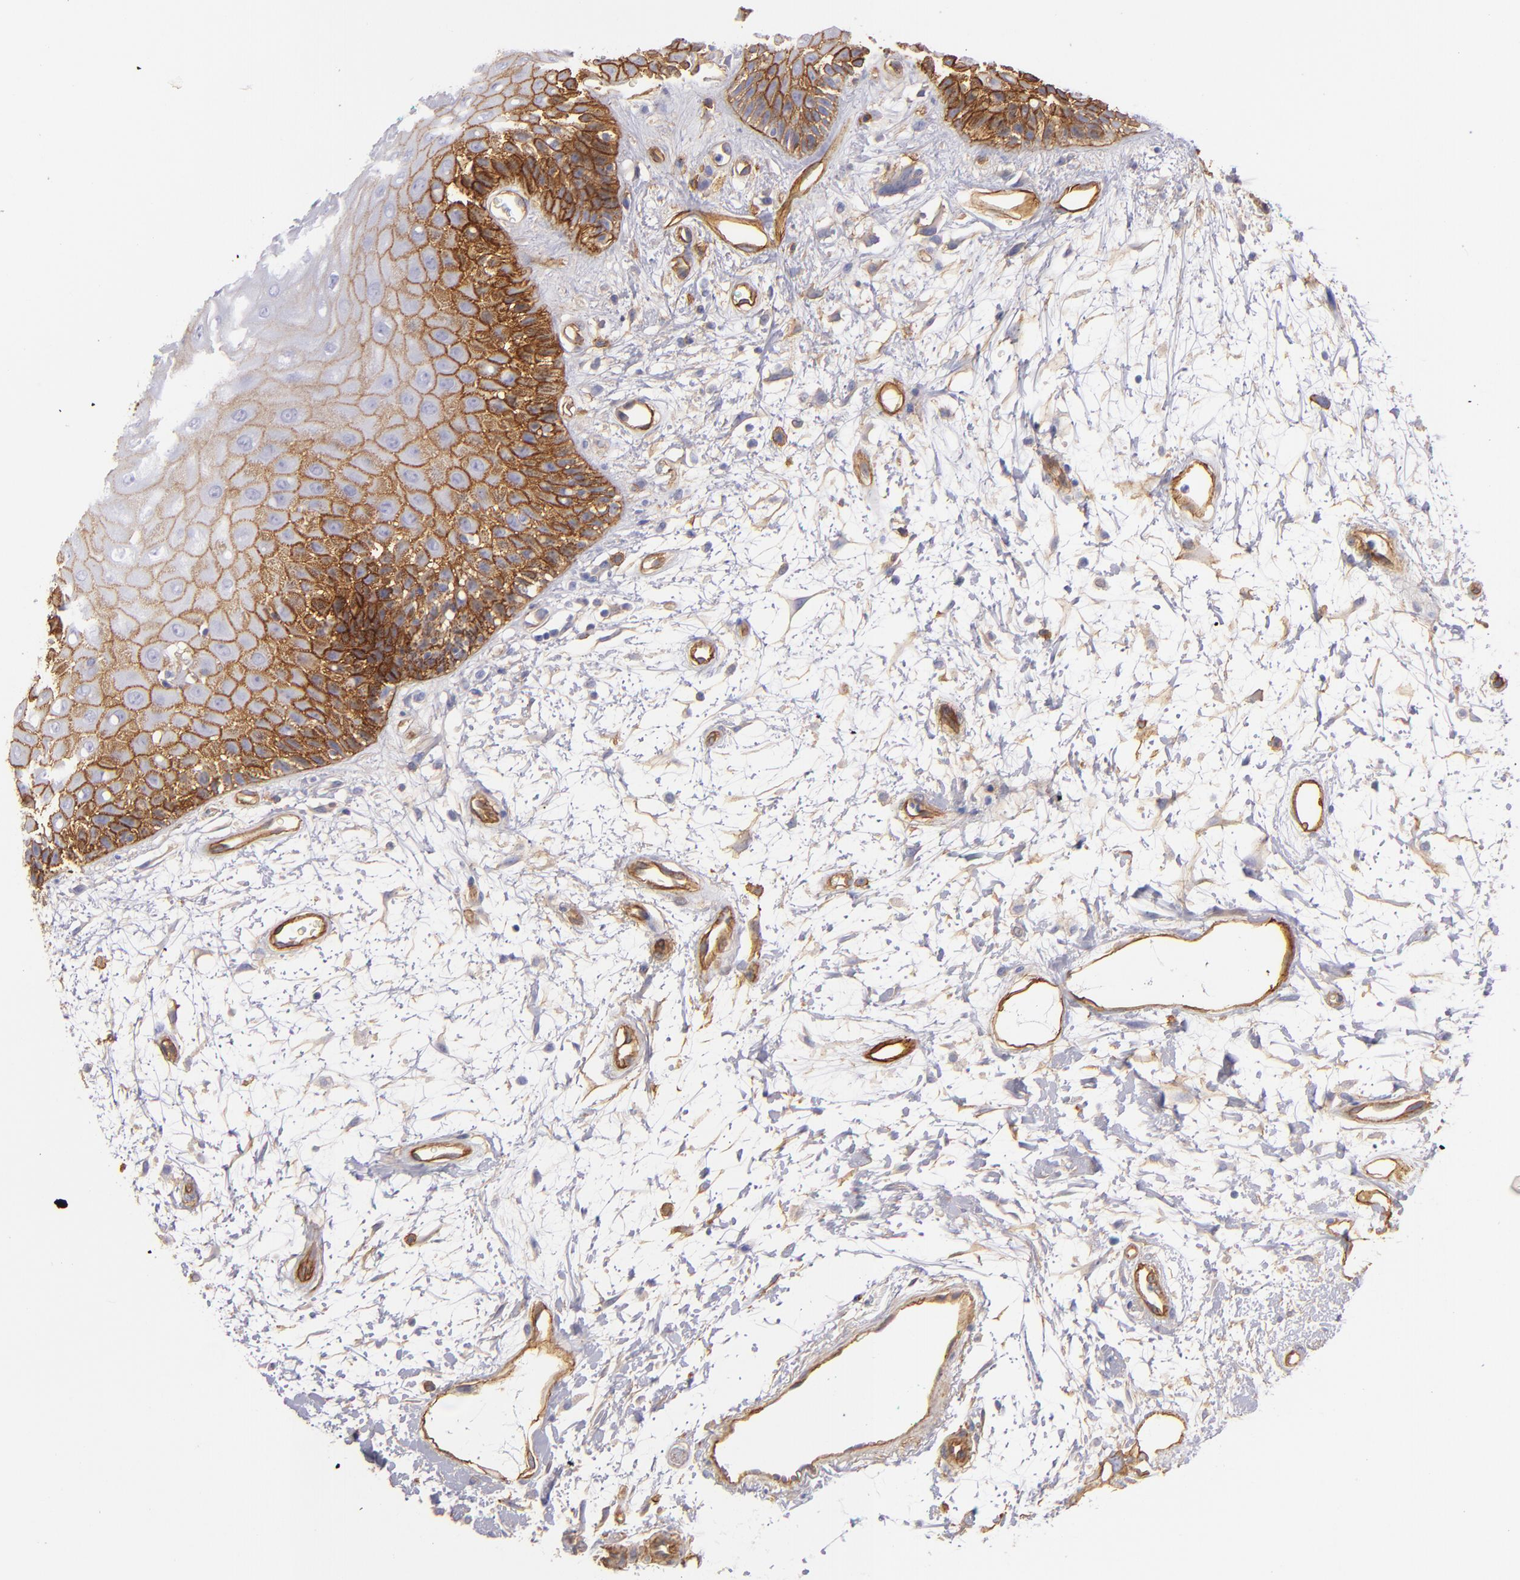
{"staining": {"intensity": "moderate", "quantity": "25%-75%", "location": "cytoplasmic/membranous"}, "tissue": "oral mucosa", "cell_type": "Squamous epithelial cells", "image_type": "normal", "snomed": [{"axis": "morphology", "description": "Normal tissue, NOS"}, {"axis": "morphology", "description": "Squamous cell carcinoma, NOS"}, {"axis": "topography", "description": "Skeletal muscle"}, {"axis": "topography", "description": "Oral tissue"}, {"axis": "topography", "description": "Head-Neck"}], "caption": "Oral mucosa stained for a protein shows moderate cytoplasmic/membranous positivity in squamous epithelial cells. The staining is performed using DAB (3,3'-diaminobenzidine) brown chromogen to label protein expression. The nuclei are counter-stained blue using hematoxylin.", "gene": "CD151", "patient": {"sex": "female", "age": 84}}